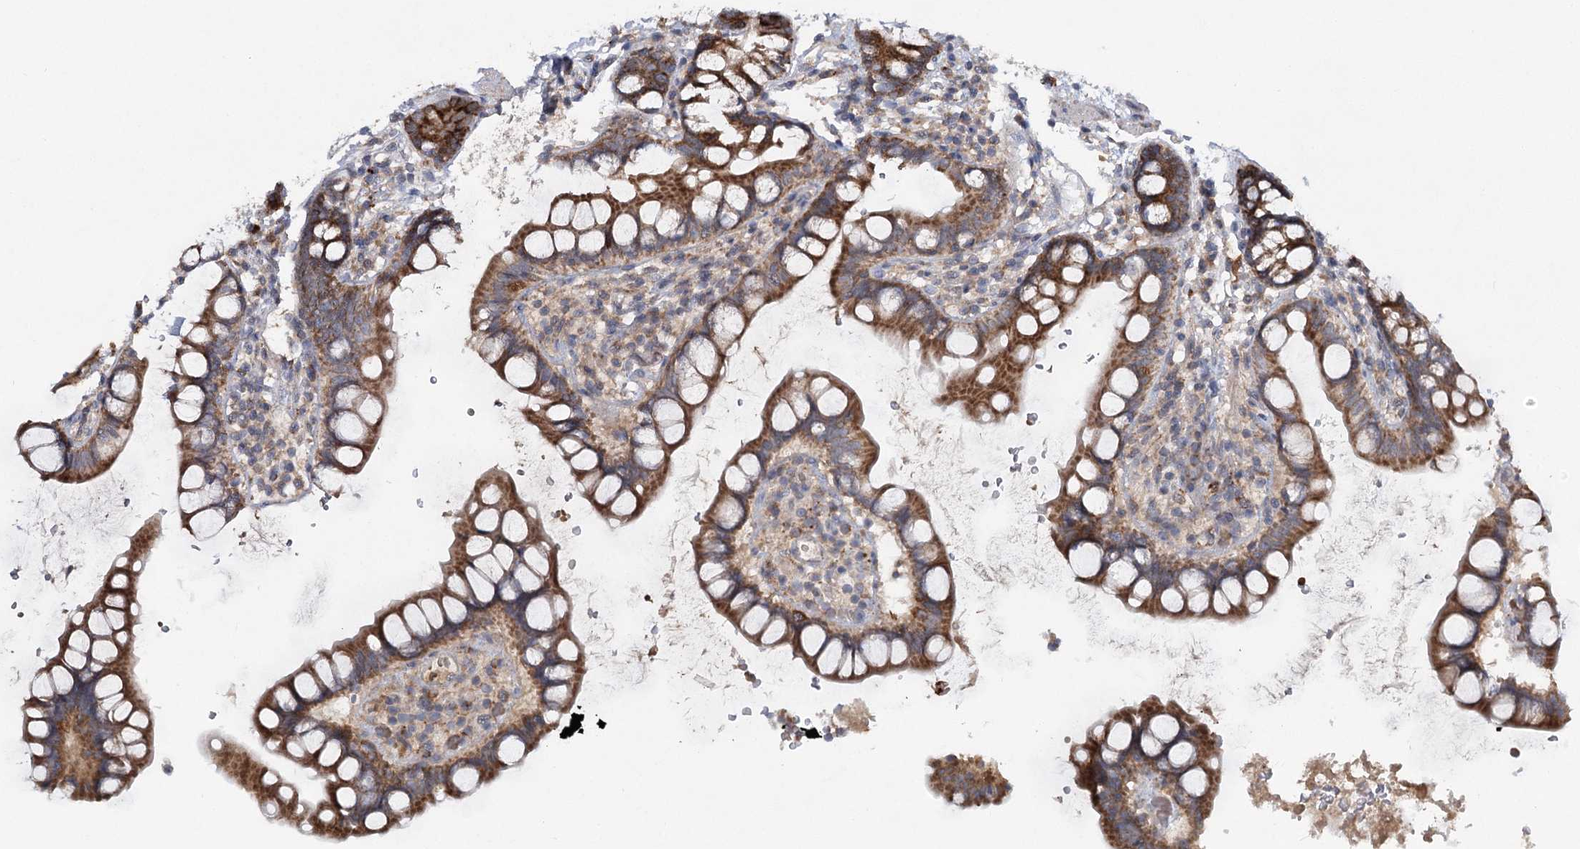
{"staining": {"intensity": "strong", "quantity": ">75%", "location": "cytoplasmic/membranous"}, "tissue": "small intestine", "cell_type": "Glandular cells", "image_type": "normal", "snomed": [{"axis": "morphology", "description": "Normal tissue, NOS"}, {"axis": "topography", "description": "Smooth muscle"}, {"axis": "topography", "description": "Small intestine"}], "caption": "Immunohistochemical staining of benign human small intestine exhibits high levels of strong cytoplasmic/membranous staining in approximately >75% of glandular cells. (Stains: DAB (3,3'-diaminobenzidine) in brown, nuclei in blue, Microscopy: brightfield microscopy at high magnification).", "gene": "PYROXD2", "patient": {"sex": "female", "age": 84}}